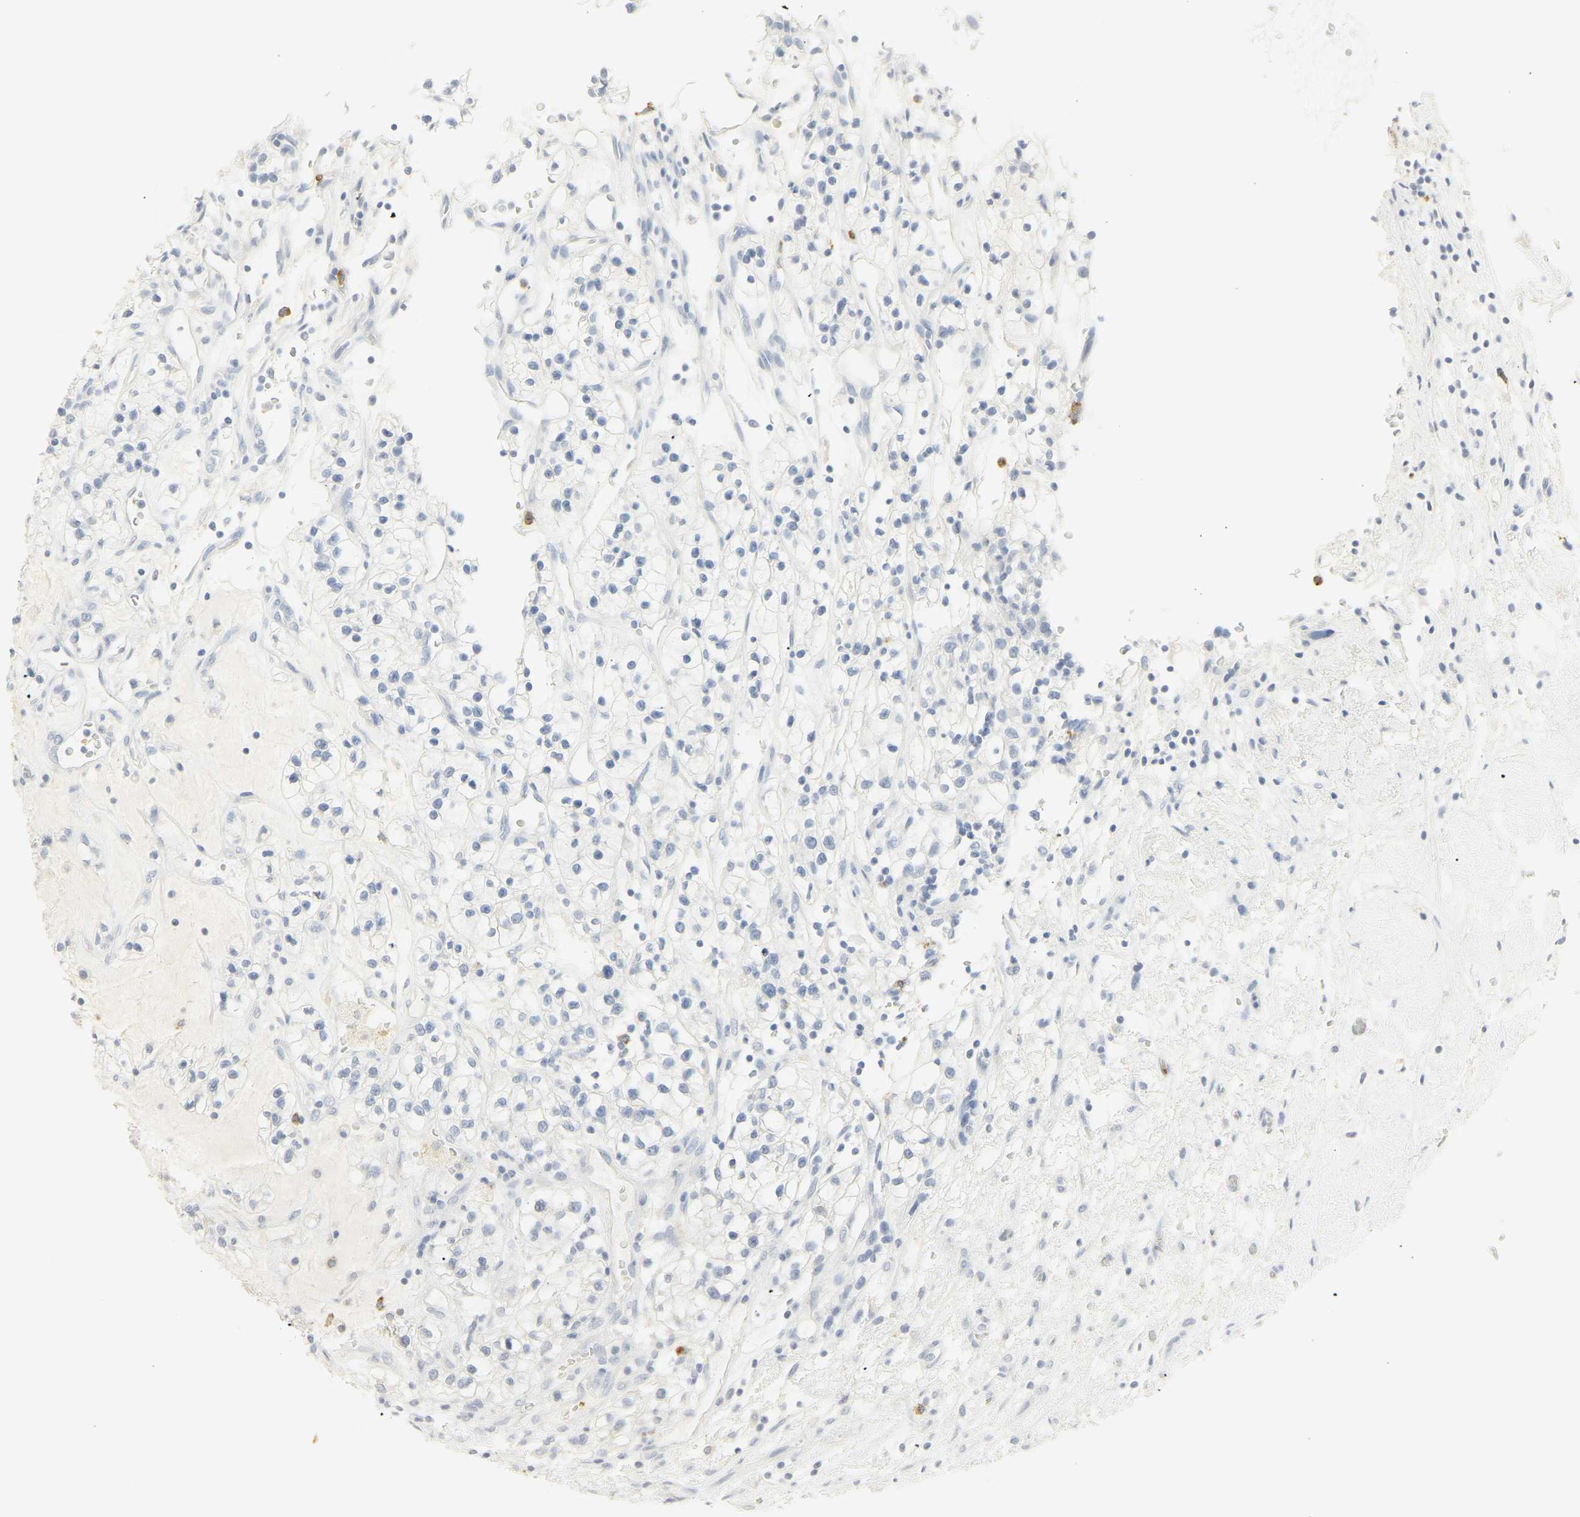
{"staining": {"intensity": "negative", "quantity": "none", "location": "none"}, "tissue": "renal cancer", "cell_type": "Tumor cells", "image_type": "cancer", "snomed": [{"axis": "morphology", "description": "Adenocarcinoma, NOS"}, {"axis": "topography", "description": "Kidney"}], "caption": "There is no significant positivity in tumor cells of adenocarcinoma (renal). (DAB (3,3'-diaminobenzidine) IHC with hematoxylin counter stain).", "gene": "MPO", "patient": {"sex": "female", "age": 57}}